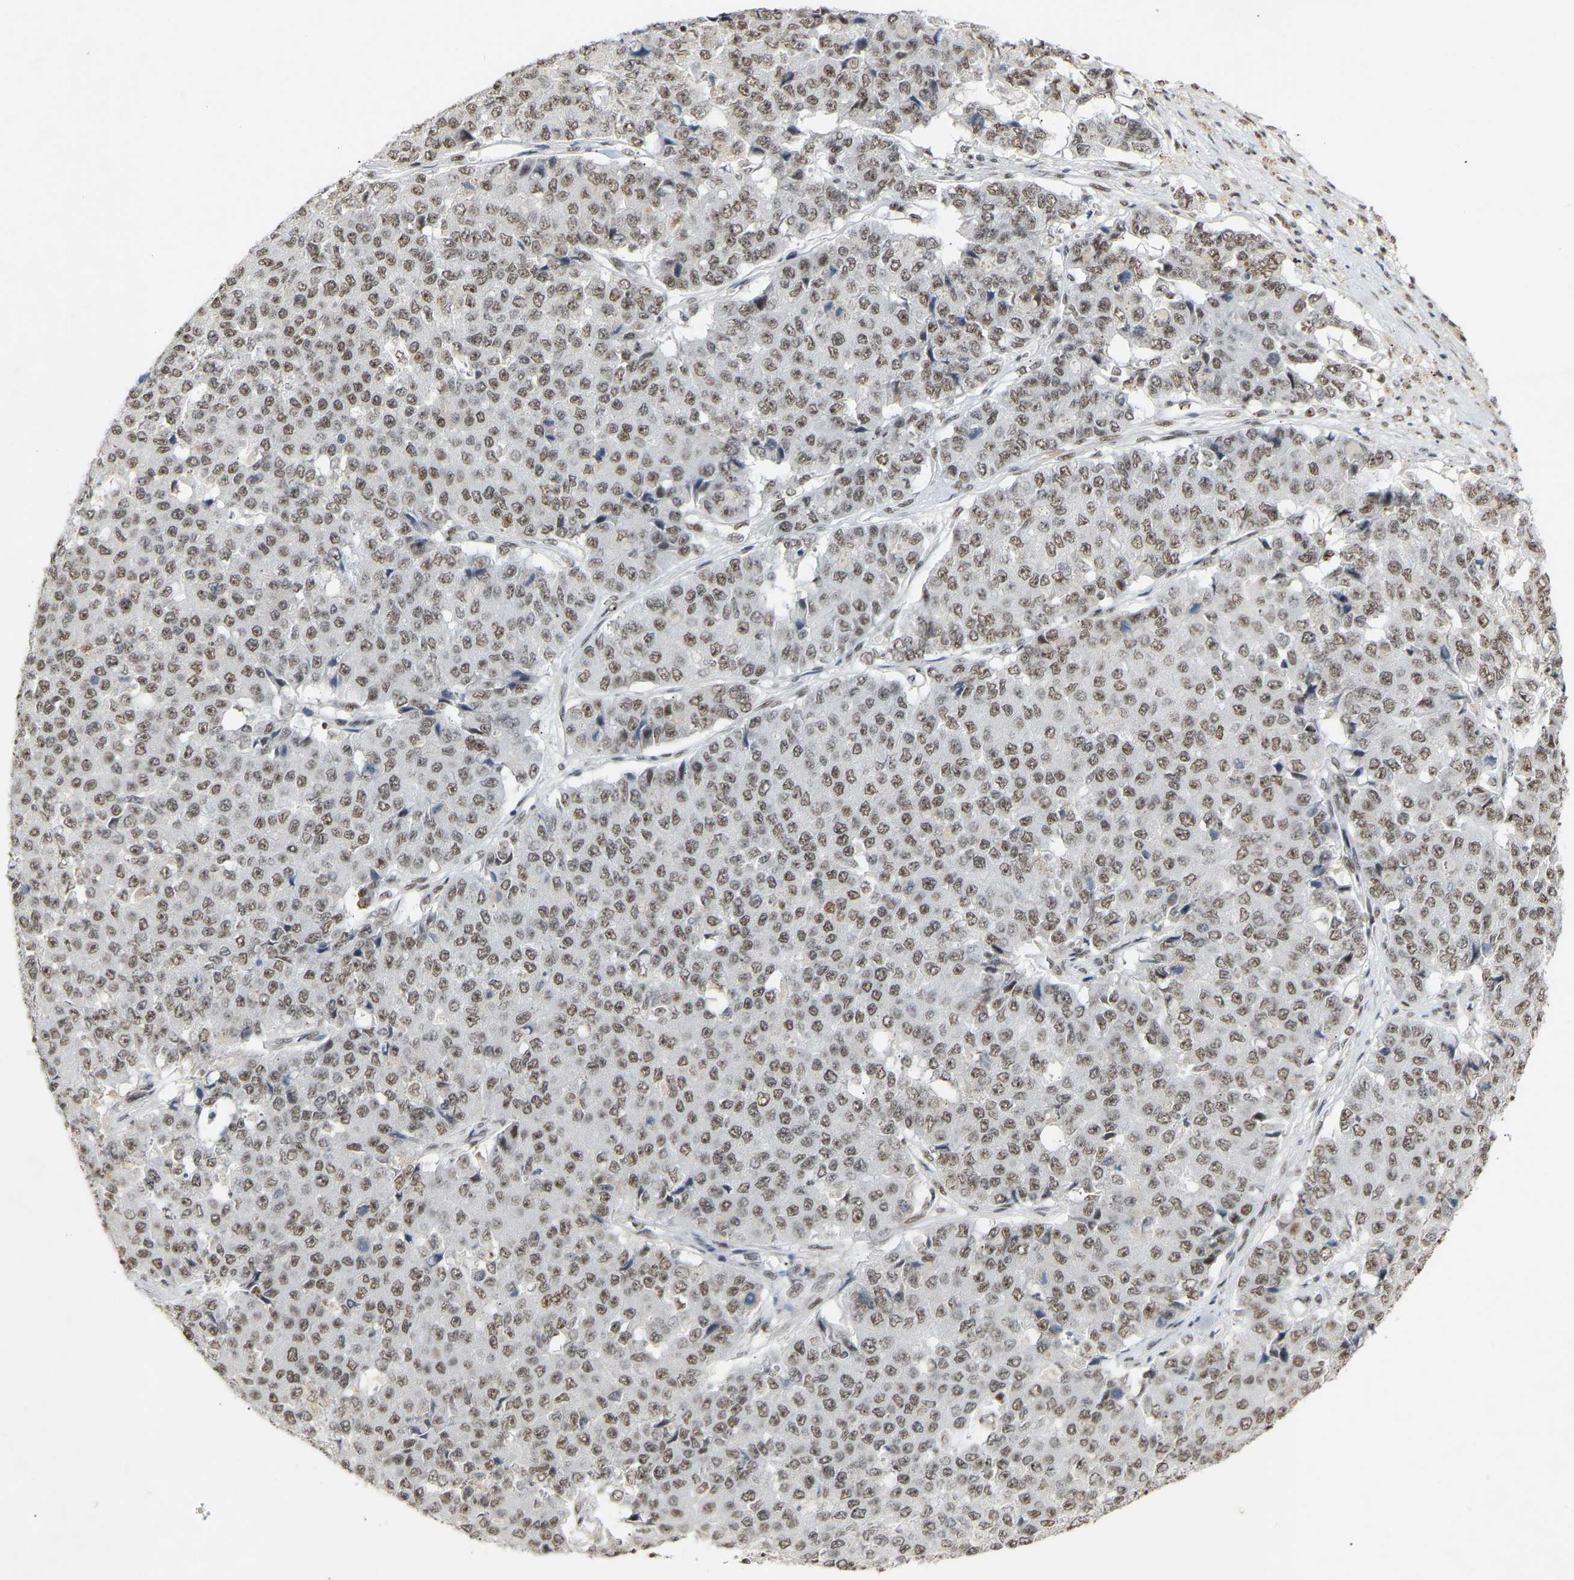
{"staining": {"intensity": "moderate", "quantity": ">75%", "location": "nuclear"}, "tissue": "pancreatic cancer", "cell_type": "Tumor cells", "image_type": "cancer", "snomed": [{"axis": "morphology", "description": "Adenocarcinoma, NOS"}, {"axis": "topography", "description": "Pancreas"}], "caption": "Adenocarcinoma (pancreatic) was stained to show a protein in brown. There is medium levels of moderate nuclear staining in approximately >75% of tumor cells. The staining was performed using DAB (3,3'-diaminobenzidine), with brown indicating positive protein expression. Nuclei are stained blue with hematoxylin.", "gene": "NELFB", "patient": {"sex": "male", "age": 50}}